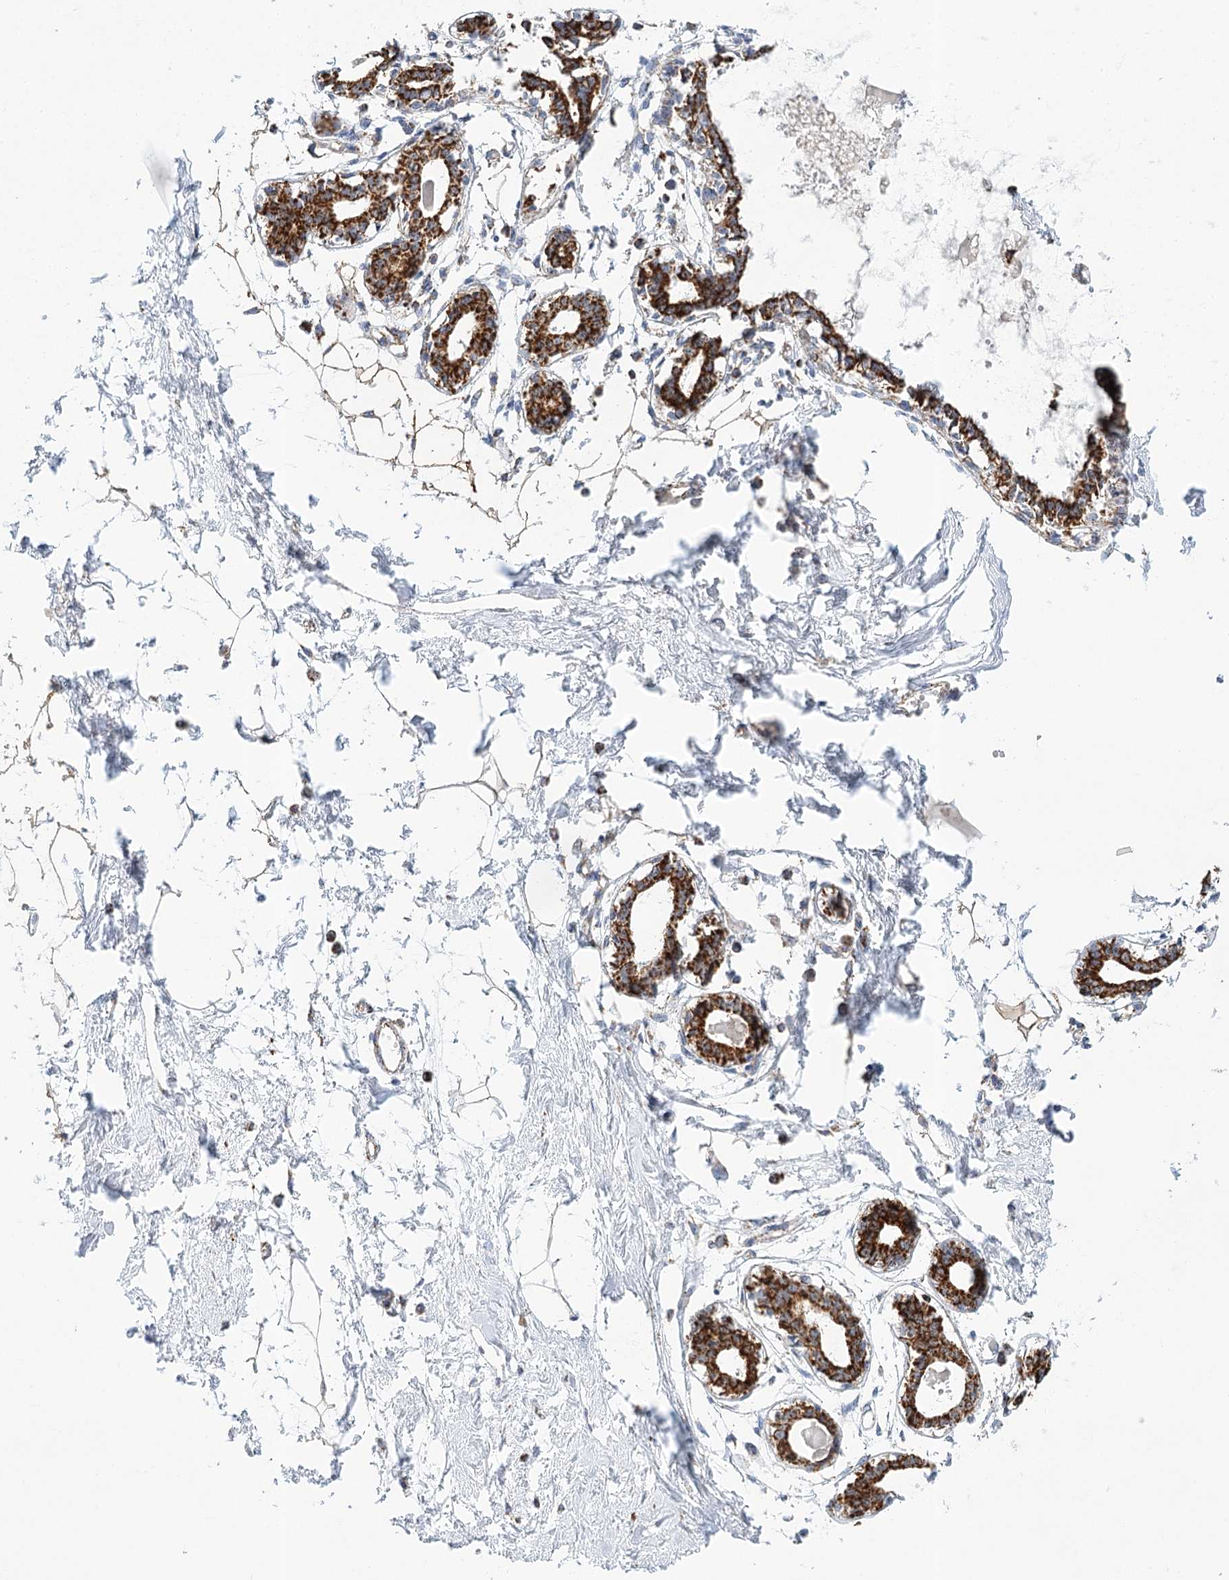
{"staining": {"intensity": "moderate", "quantity": "<25%", "location": "cytoplasmic/membranous"}, "tissue": "breast", "cell_type": "Adipocytes", "image_type": "normal", "snomed": [{"axis": "morphology", "description": "Normal tissue, NOS"}, {"axis": "topography", "description": "Breast"}], "caption": "Moderate cytoplasmic/membranous staining for a protein is present in approximately <25% of adipocytes of normal breast using IHC.", "gene": "LSS", "patient": {"sex": "female", "age": 45}}